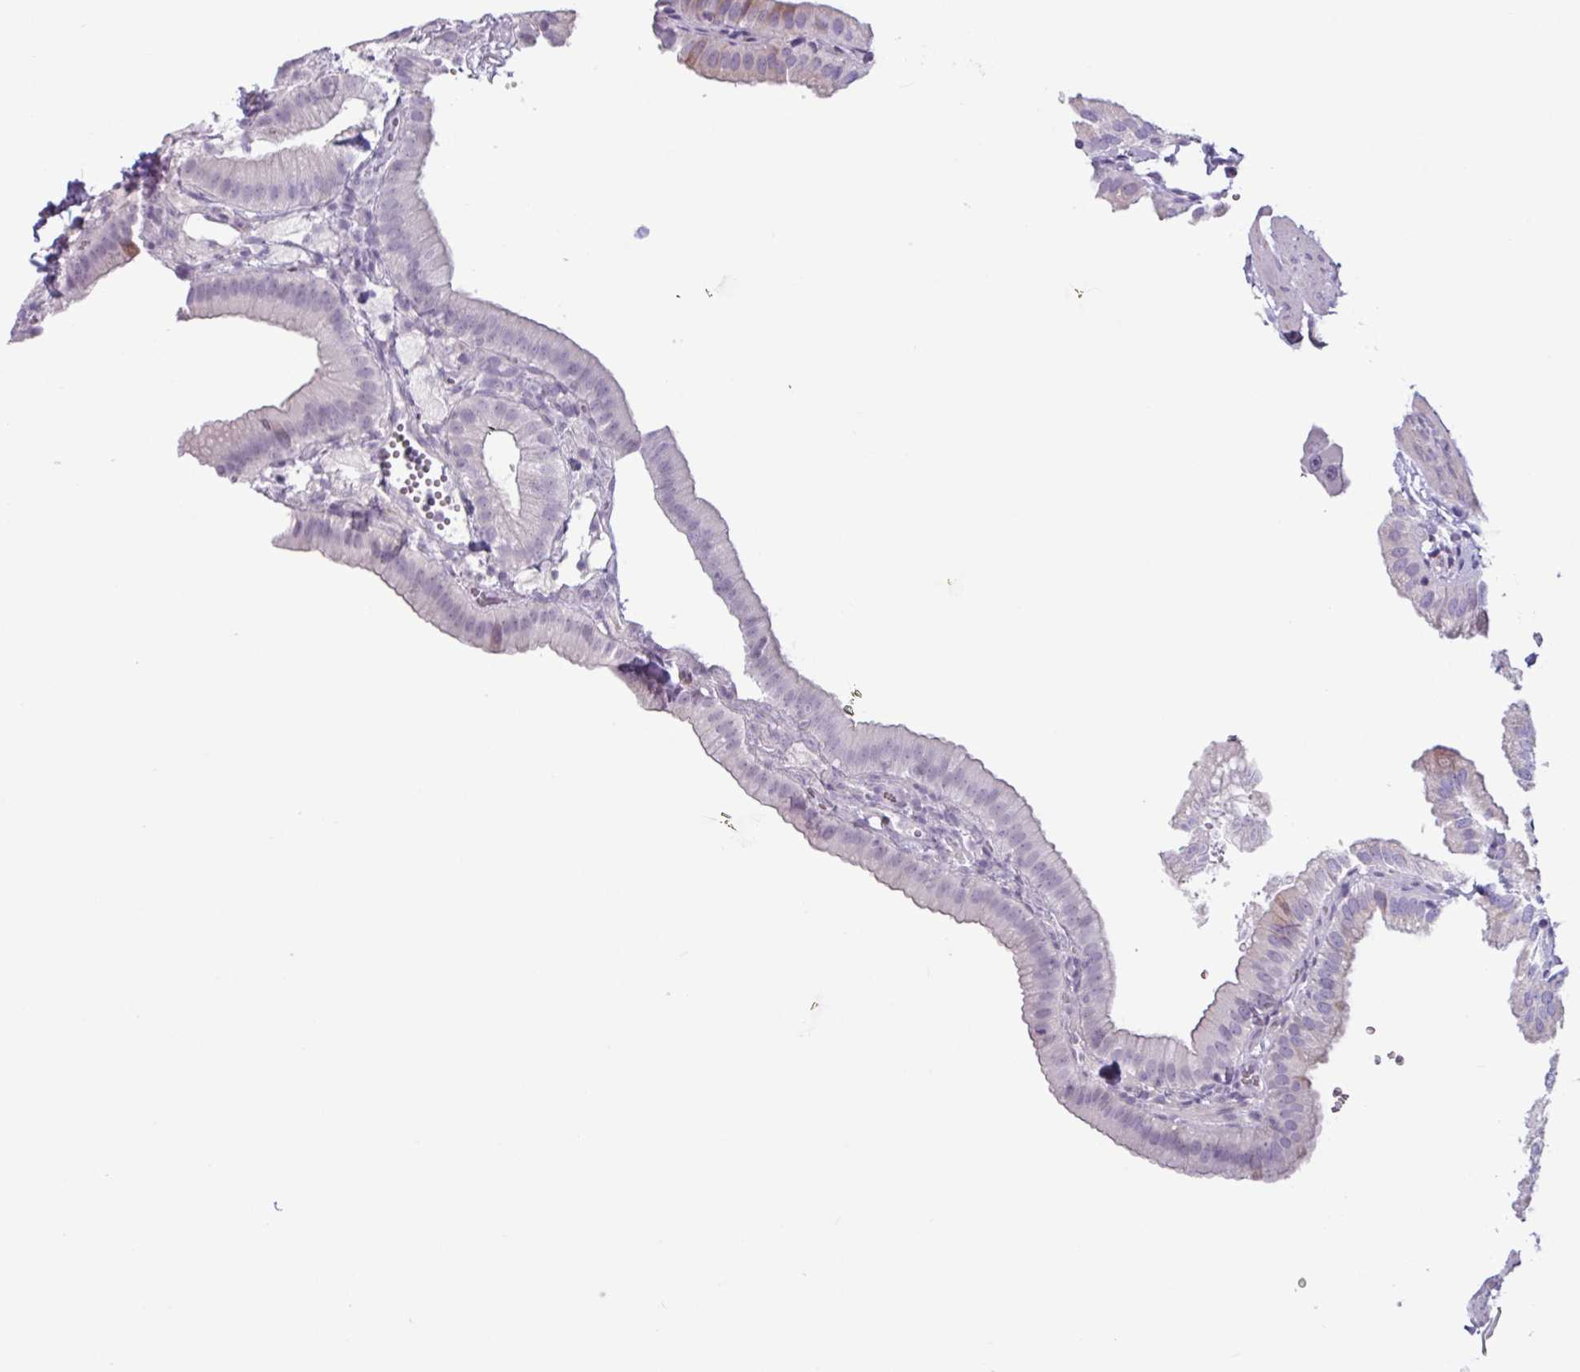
{"staining": {"intensity": "weak", "quantity": "<25%", "location": "cytoplasmic/membranous"}, "tissue": "gallbladder", "cell_type": "Glandular cells", "image_type": "normal", "snomed": [{"axis": "morphology", "description": "Normal tissue, NOS"}, {"axis": "topography", "description": "Gallbladder"}], "caption": "Immunohistochemistry photomicrograph of normal human gallbladder stained for a protein (brown), which shows no expression in glandular cells.", "gene": "ADGRE1", "patient": {"sex": "female", "age": 61}}